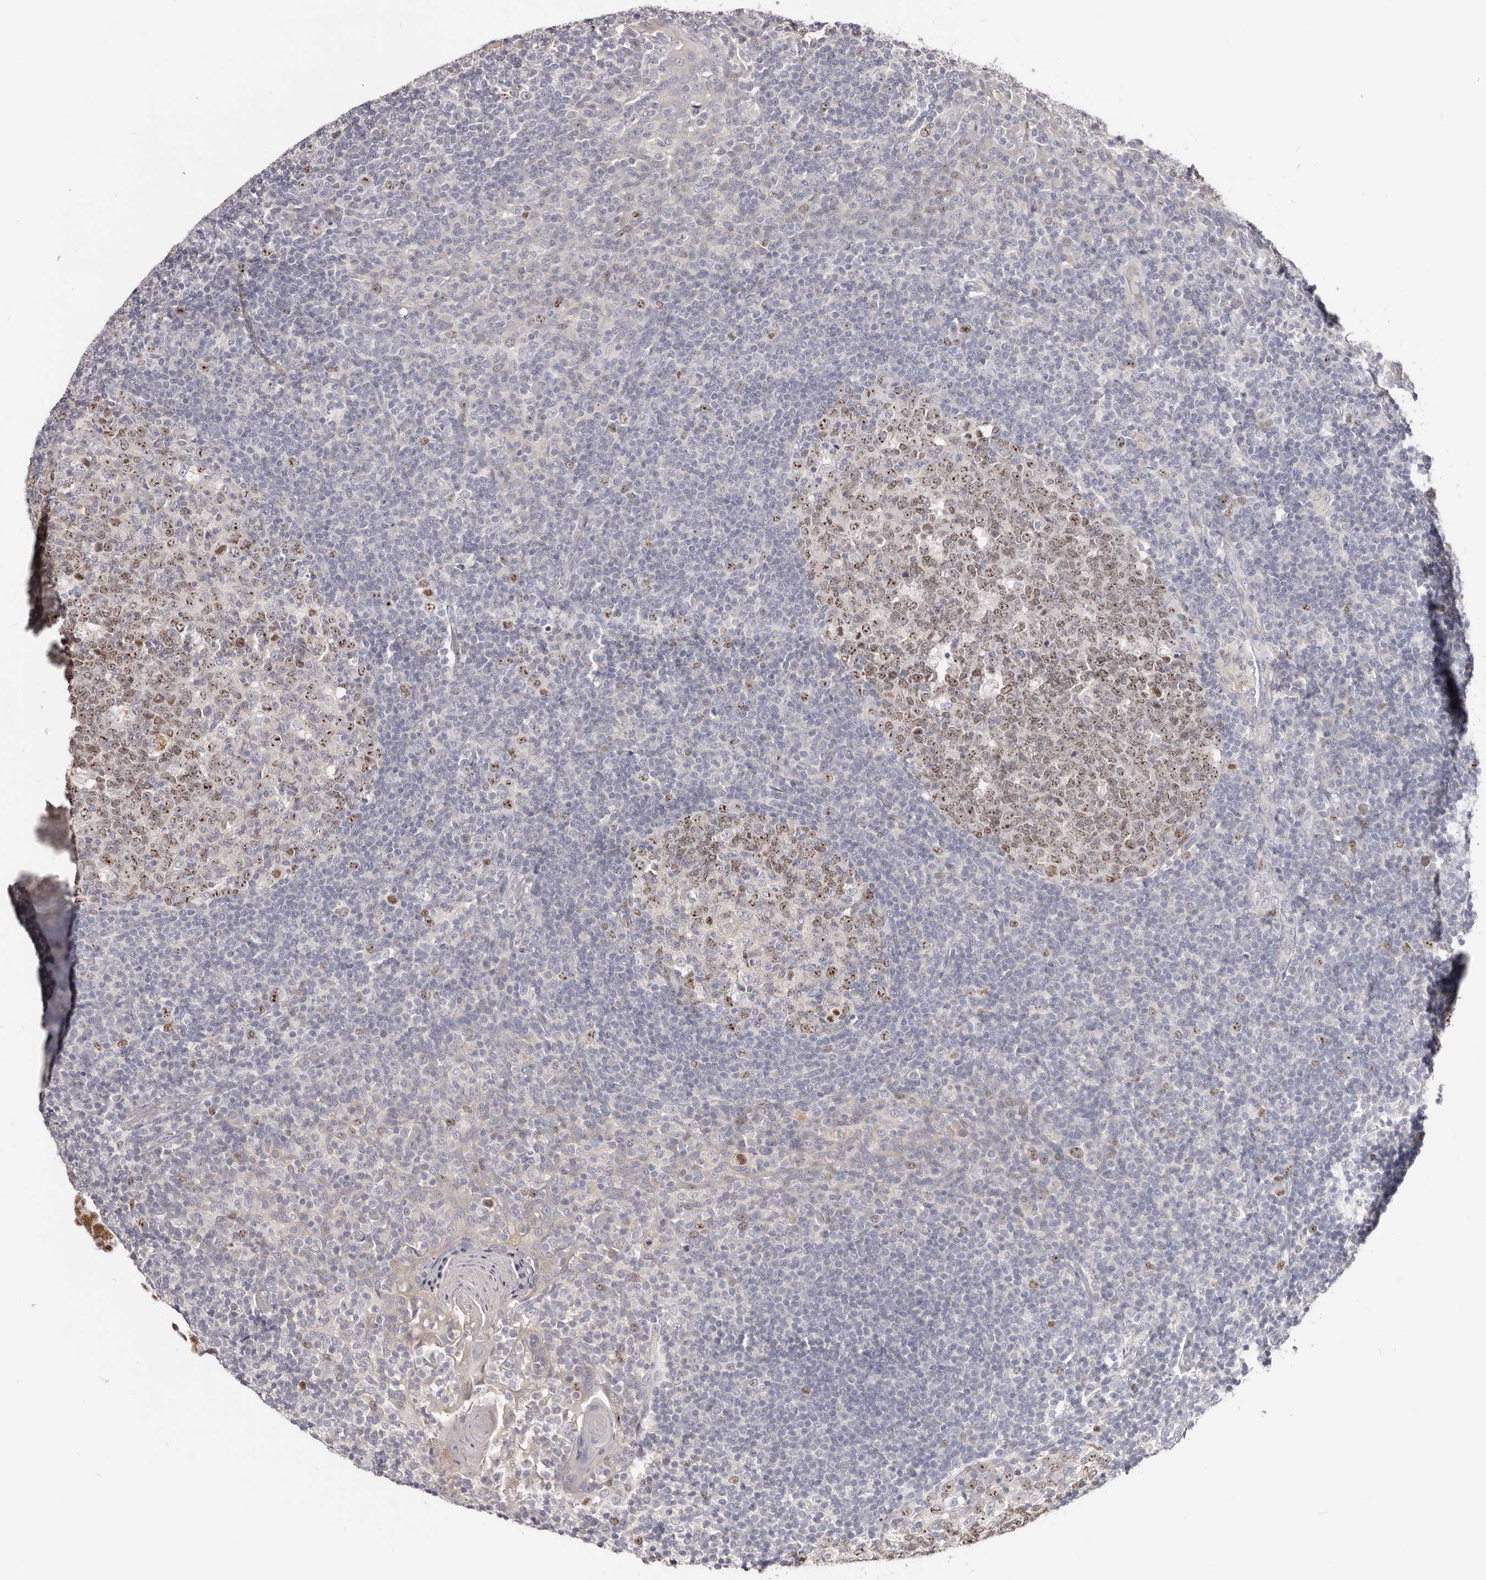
{"staining": {"intensity": "moderate", "quantity": "25%-75%", "location": "nuclear"}, "tissue": "tonsil", "cell_type": "Germinal center cells", "image_type": "normal", "snomed": [{"axis": "morphology", "description": "Normal tissue, NOS"}, {"axis": "topography", "description": "Tonsil"}], "caption": "Tonsil stained with DAB IHC displays medium levels of moderate nuclear expression in approximately 25%-75% of germinal center cells.", "gene": "CCDC190", "patient": {"sex": "female", "age": 19}}